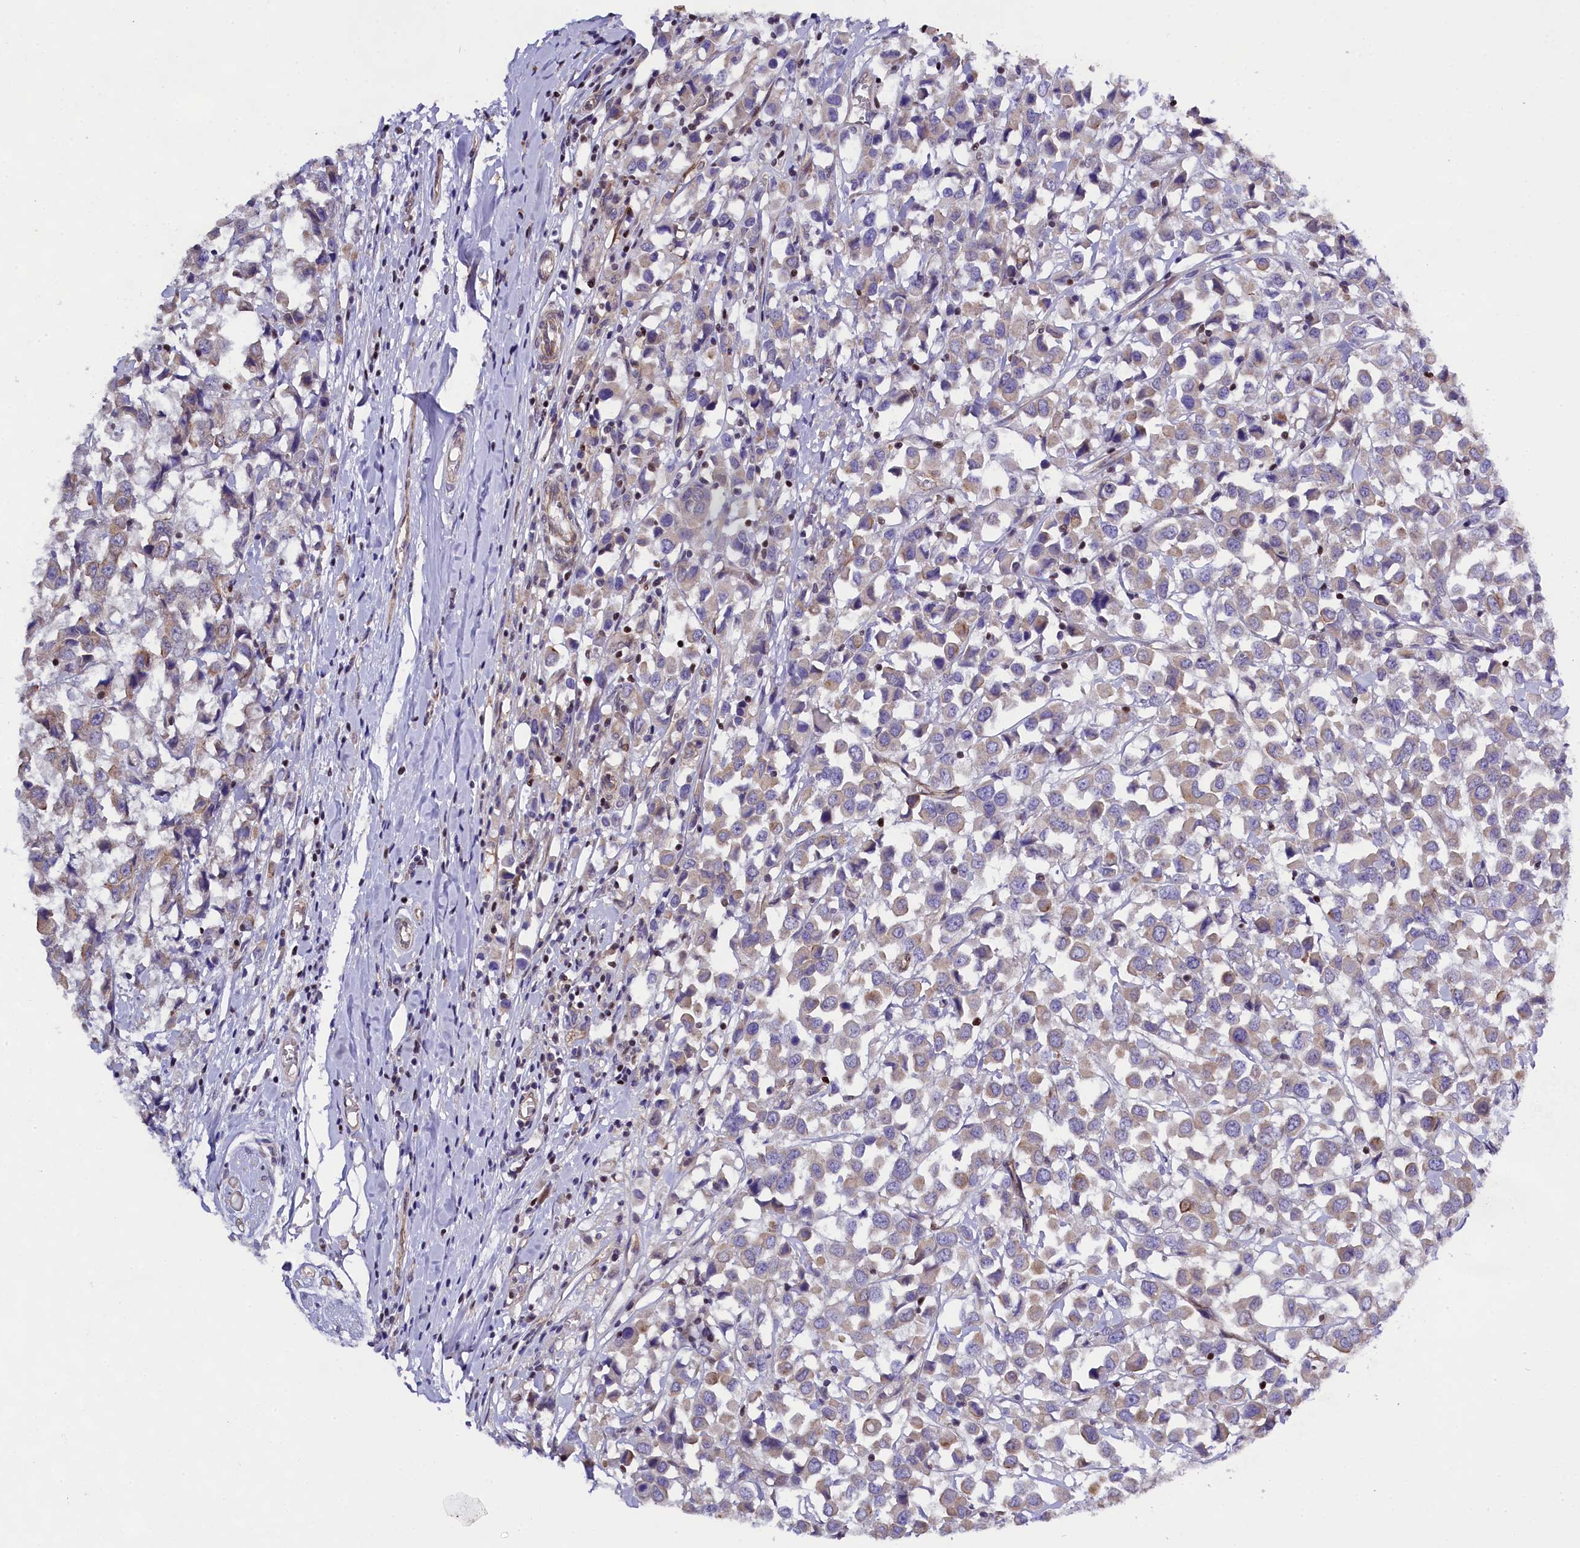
{"staining": {"intensity": "weak", "quantity": "25%-75%", "location": "cytoplasmic/membranous"}, "tissue": "breast cancer", "cell_type": "Tumor cells", "image_type": "cancer", "snomed": [{"axis": "morphology", "description": "Duct carcinoma"}, {"axis": "topography", "description": "Breast"}], "caption": "Protein expression analysis of breast cancer (intraductal carcinoma) shows weak cytoplasmic/membranous staining in about 25%-75% of tumor cells.", "gene": "SP4", "patient": {"sex": "female", "age": 61}}